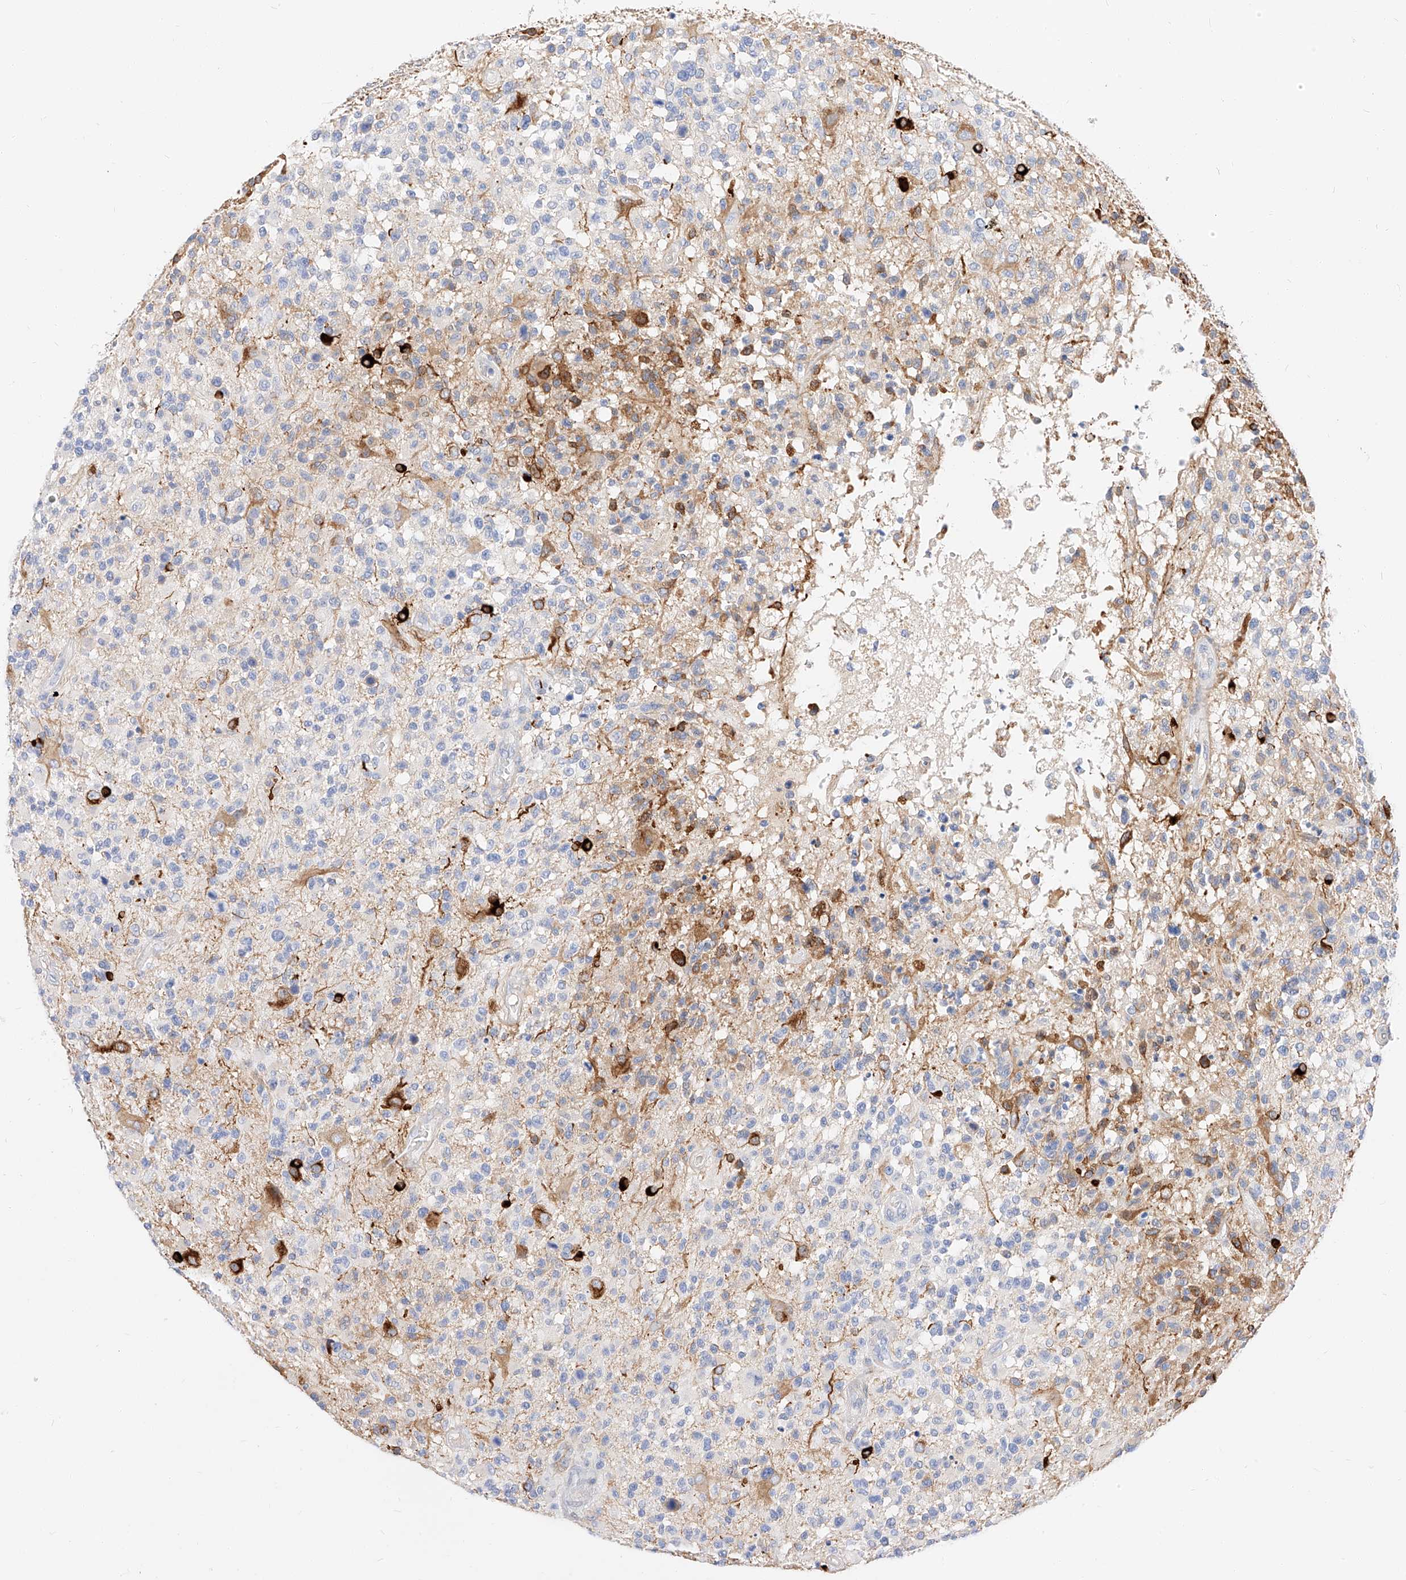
{"staining": {"intensity": "negative", "quantity": "none", "location": "none"}, "tissue": "glioma", "cell_type": "Tumor cells", "image_type": "cancer", "snomed": [{"axis": "morphology", "description": "Glioma, malignant, High grade"}, {"axis": "morphology", "description": "Glioblastoma, NOS"}, {"axis": "topography", "description": "Brain"}], "caption": "Glioma stained for a protein using IHC demonstrates no staining tumor cells.", "gene": "MAP7", "patient": {"sex": "male", "age": 60}}